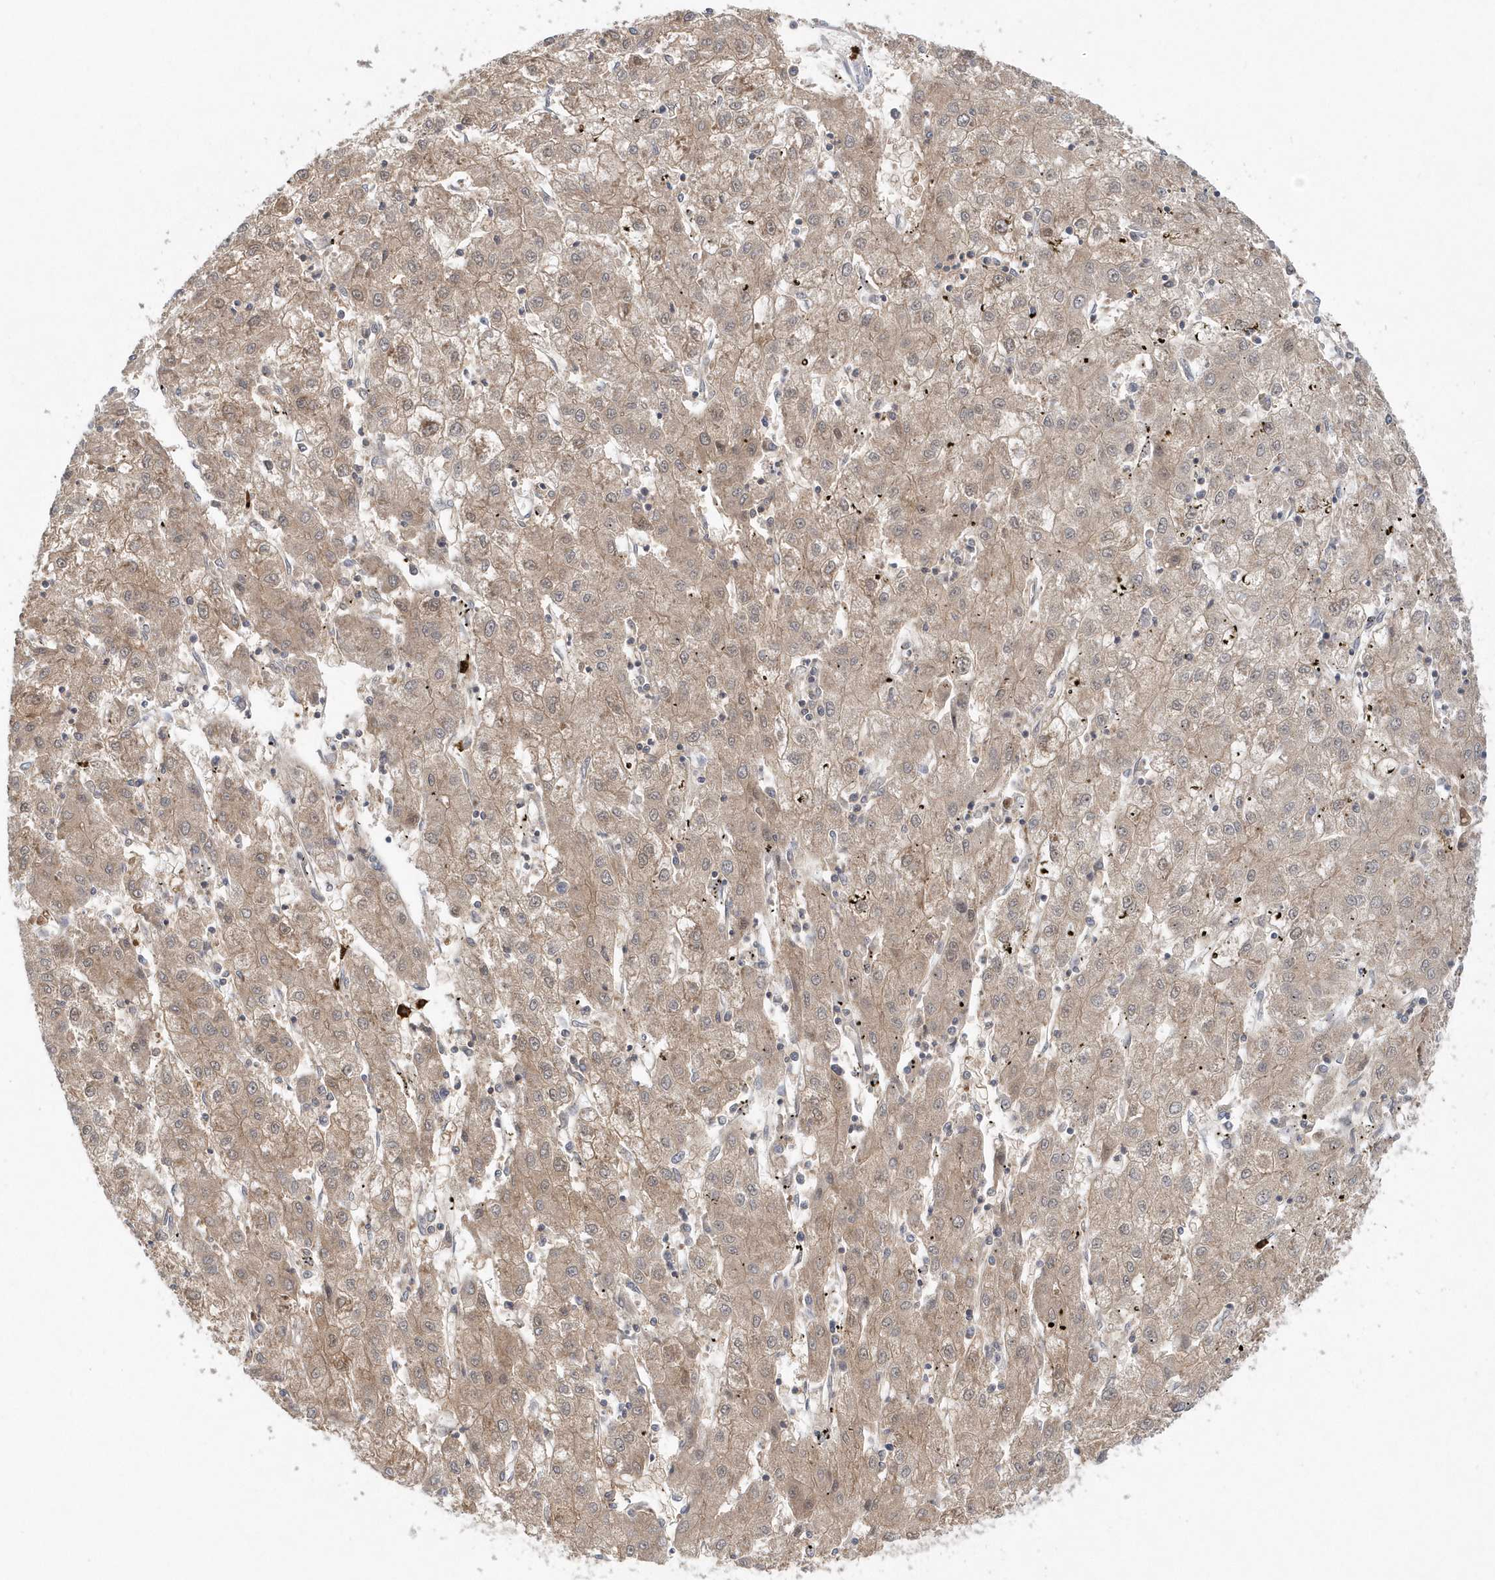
{"staining": {"intensity": "weak", "quantity": ">75%", "location": "cytoplasmic/membranous"}, "tissue": "liver cancer", "cell_type": "Tumor cells", "image_type": "cancer", "snomed": [{"axis": "morphology", "description": "Carcinoma, Hepatocellular, NOS"}, {"axis": "topography", "description": "Liver"}], "caption": "Immunohistochemistry photomicrograph of liver cancer (hepatocellular carcinoma) stained for a protein (brown), which exhibits low levels of weak cytoplasmic/membranous staining in about >75% of tumor cells.", "gene": "RNF7", "patient": {"sex": "male", "age": 72}}